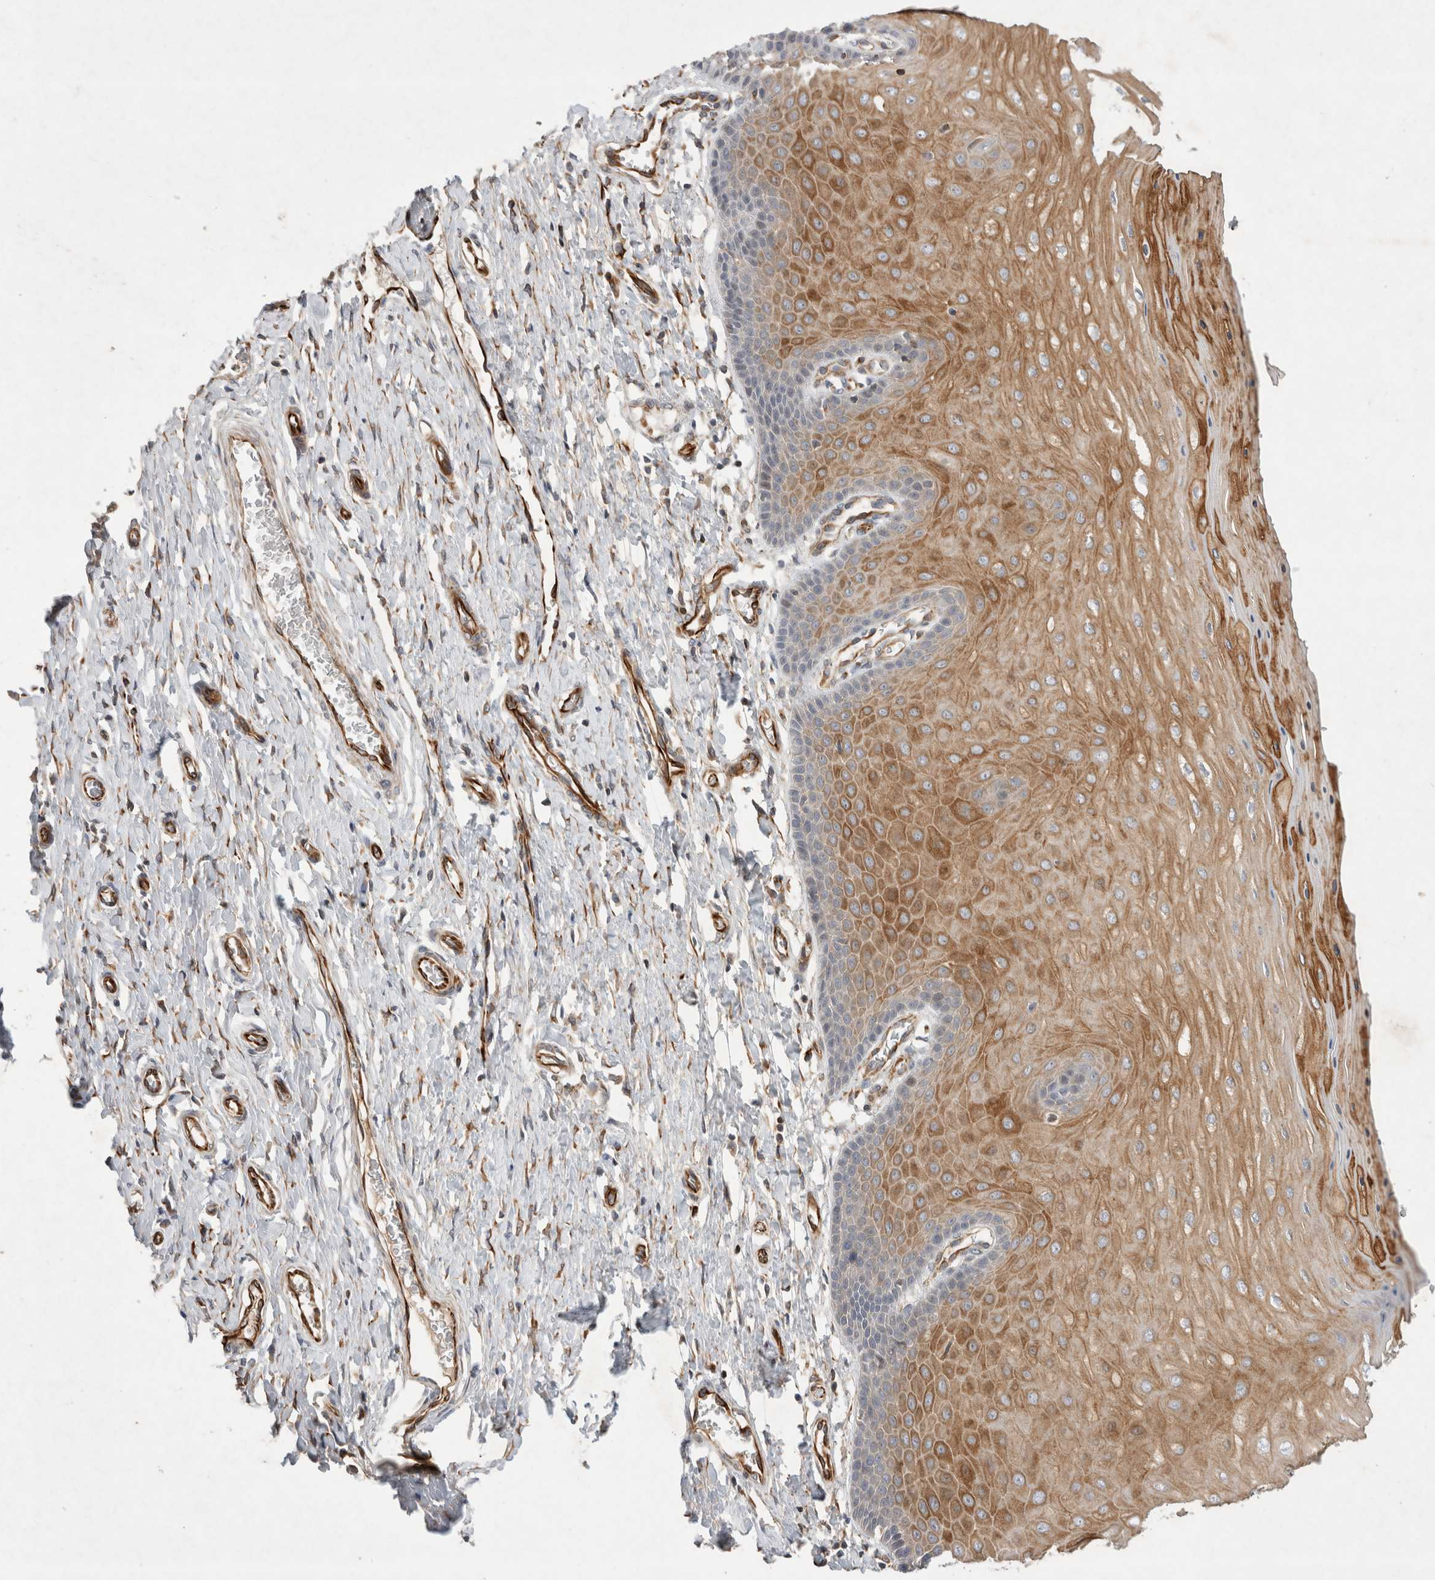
{"staining": {"intensity": "moderate", "quantity": "<25%", "location": "cytoplasmic/membranous"}, "tissue": "cervix", "cell_type": "Glandular cells", "image_type": "normal", "snomed": [{"axis": "morphology", "description": "Normal tissue, NOS"}, {"axis": "topography", "description": "Cervix"}], "caption": "Approximately <25% of glandular cells in normal cervix display moderate cytoplasmic/membranous protein positivity as visualized by brown immunohistochemical staining.", "gene": "NMU", "patient": {"sex": "female", "age": 55}}